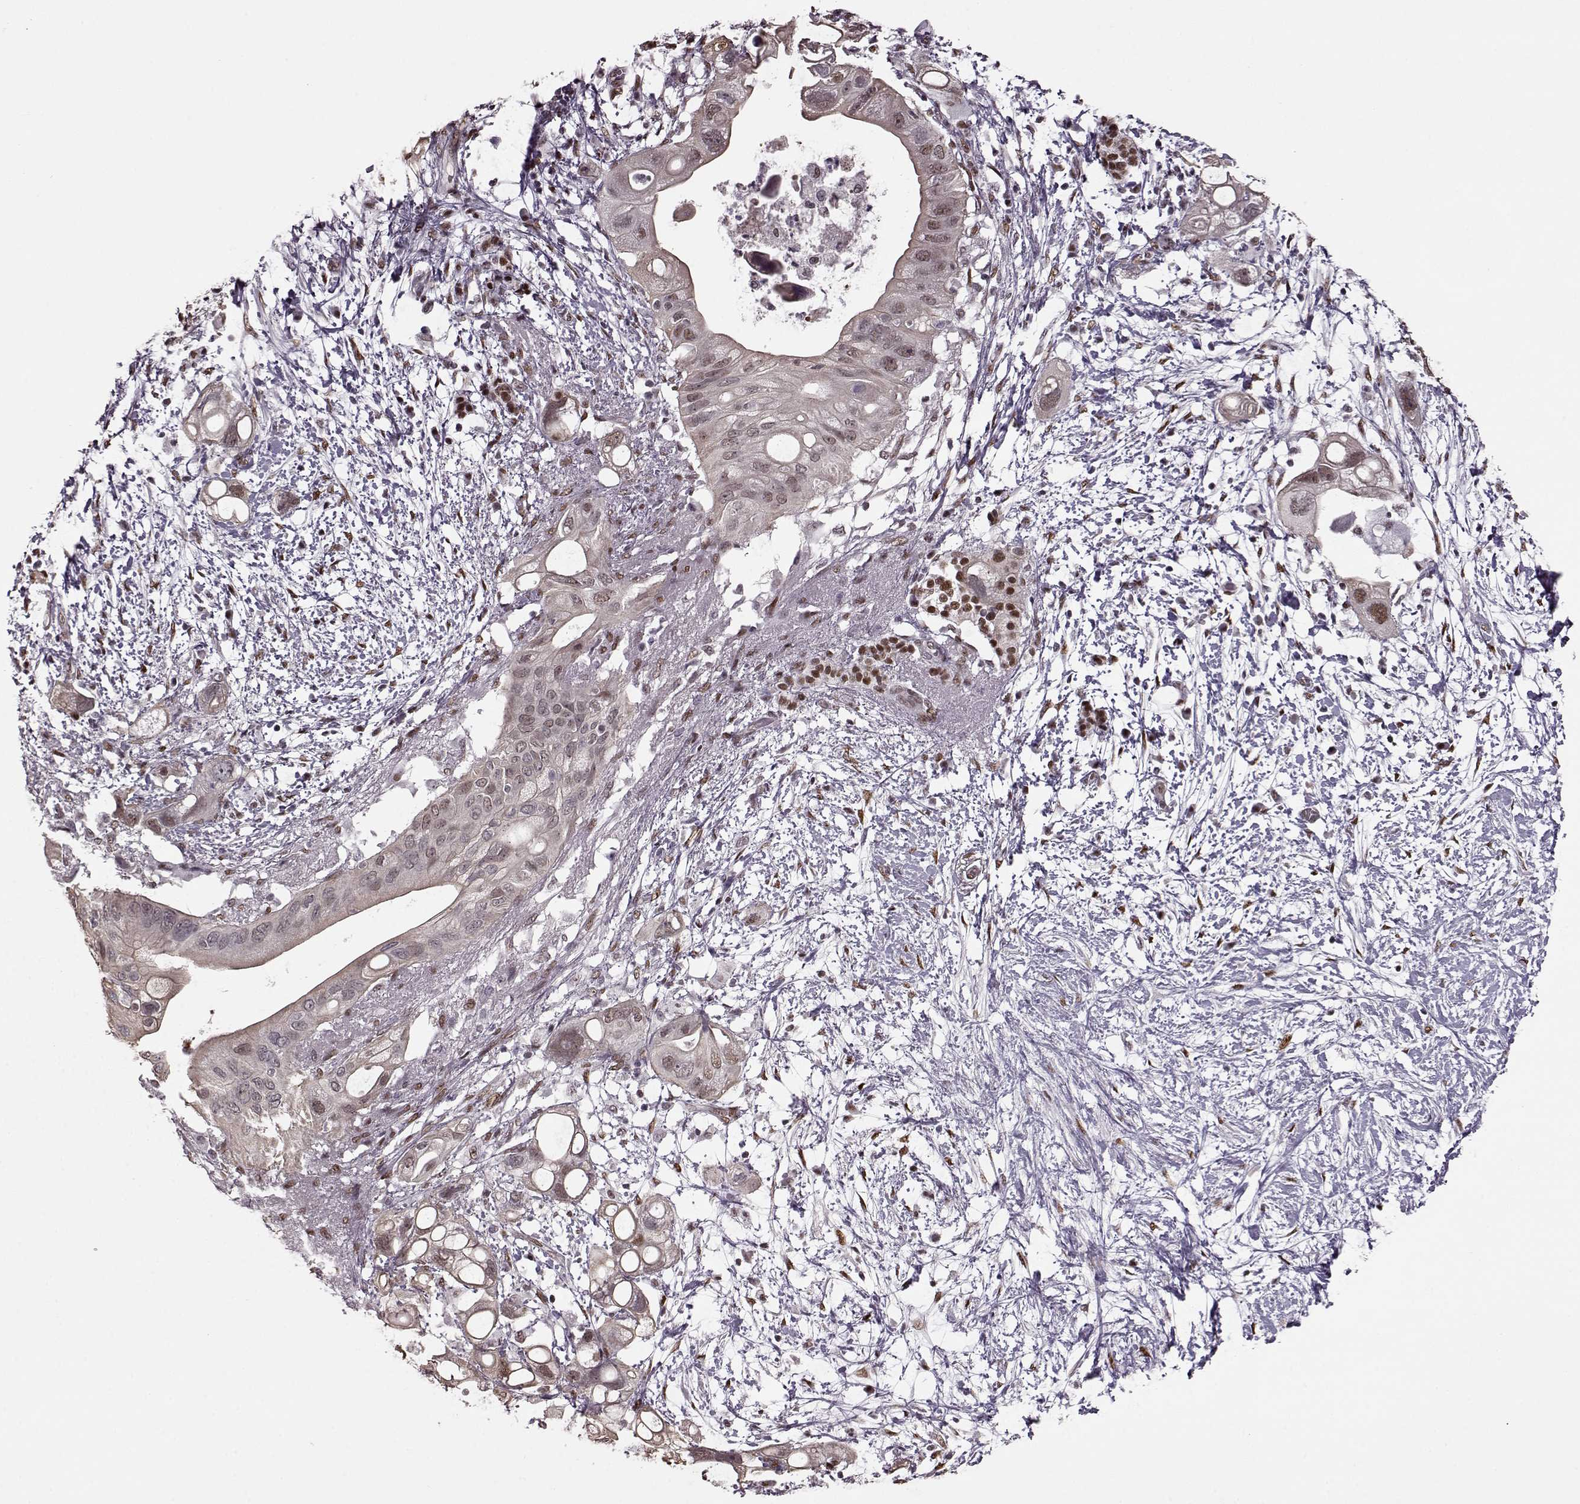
{"staining": {"intensity": "weak", "quantity": "<25%", "location": "nuclear"}, "tissue": "pancreatic cancer", "cell_type": "Tumor cells", "image_type": "cancer", "snomed": [{"axis": "morphology", "description": "Adenocarcinoma, NOS"}, {"axis": "topography", "description": "Pancreas"}], "caption": "Histopathology image shows no protein expression in tumor cells of pancreatic cancer tissue.", "gene": "FTO", "patient": {"sex": "female", "age": 72}}